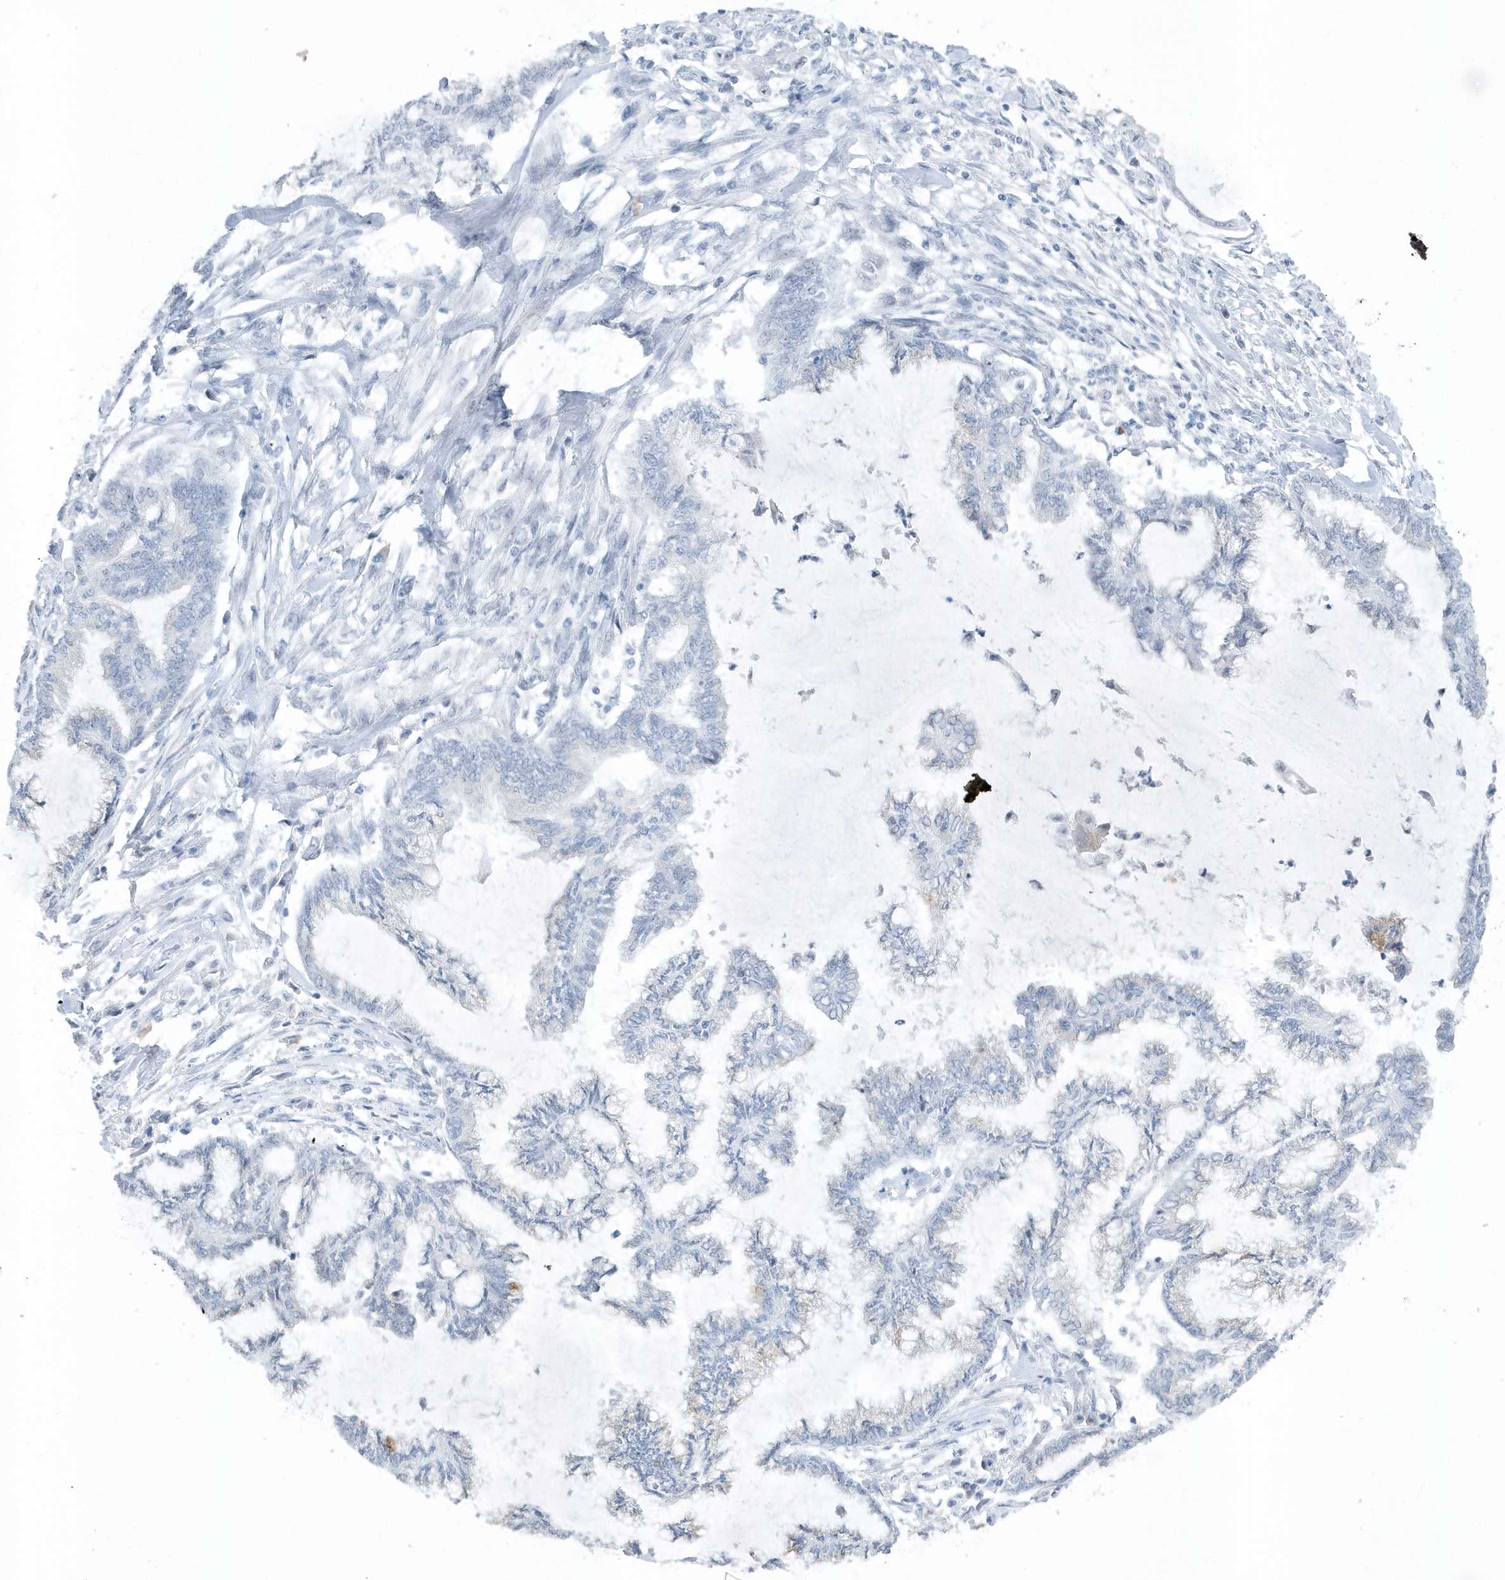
{"staining": {"intensity": "negative", "quantity": "none", "location": "none"}, "tissue": "endometrial cancer", "cell_type": "Tumor cells", "image_type": "cancer", "snomed": [{"axis": "morphology", "description": "Adenocarcinoma, NOS"}, {"axis": "topography", "description": "Endometrium"}], "caption": "Human endometrial adenocarcinoma stained for a protein using immunohistochemistry demonstrates no positivity in tumor cells.", "gene": "RPF2", "patient": {"sex": "female", "age": 86}}